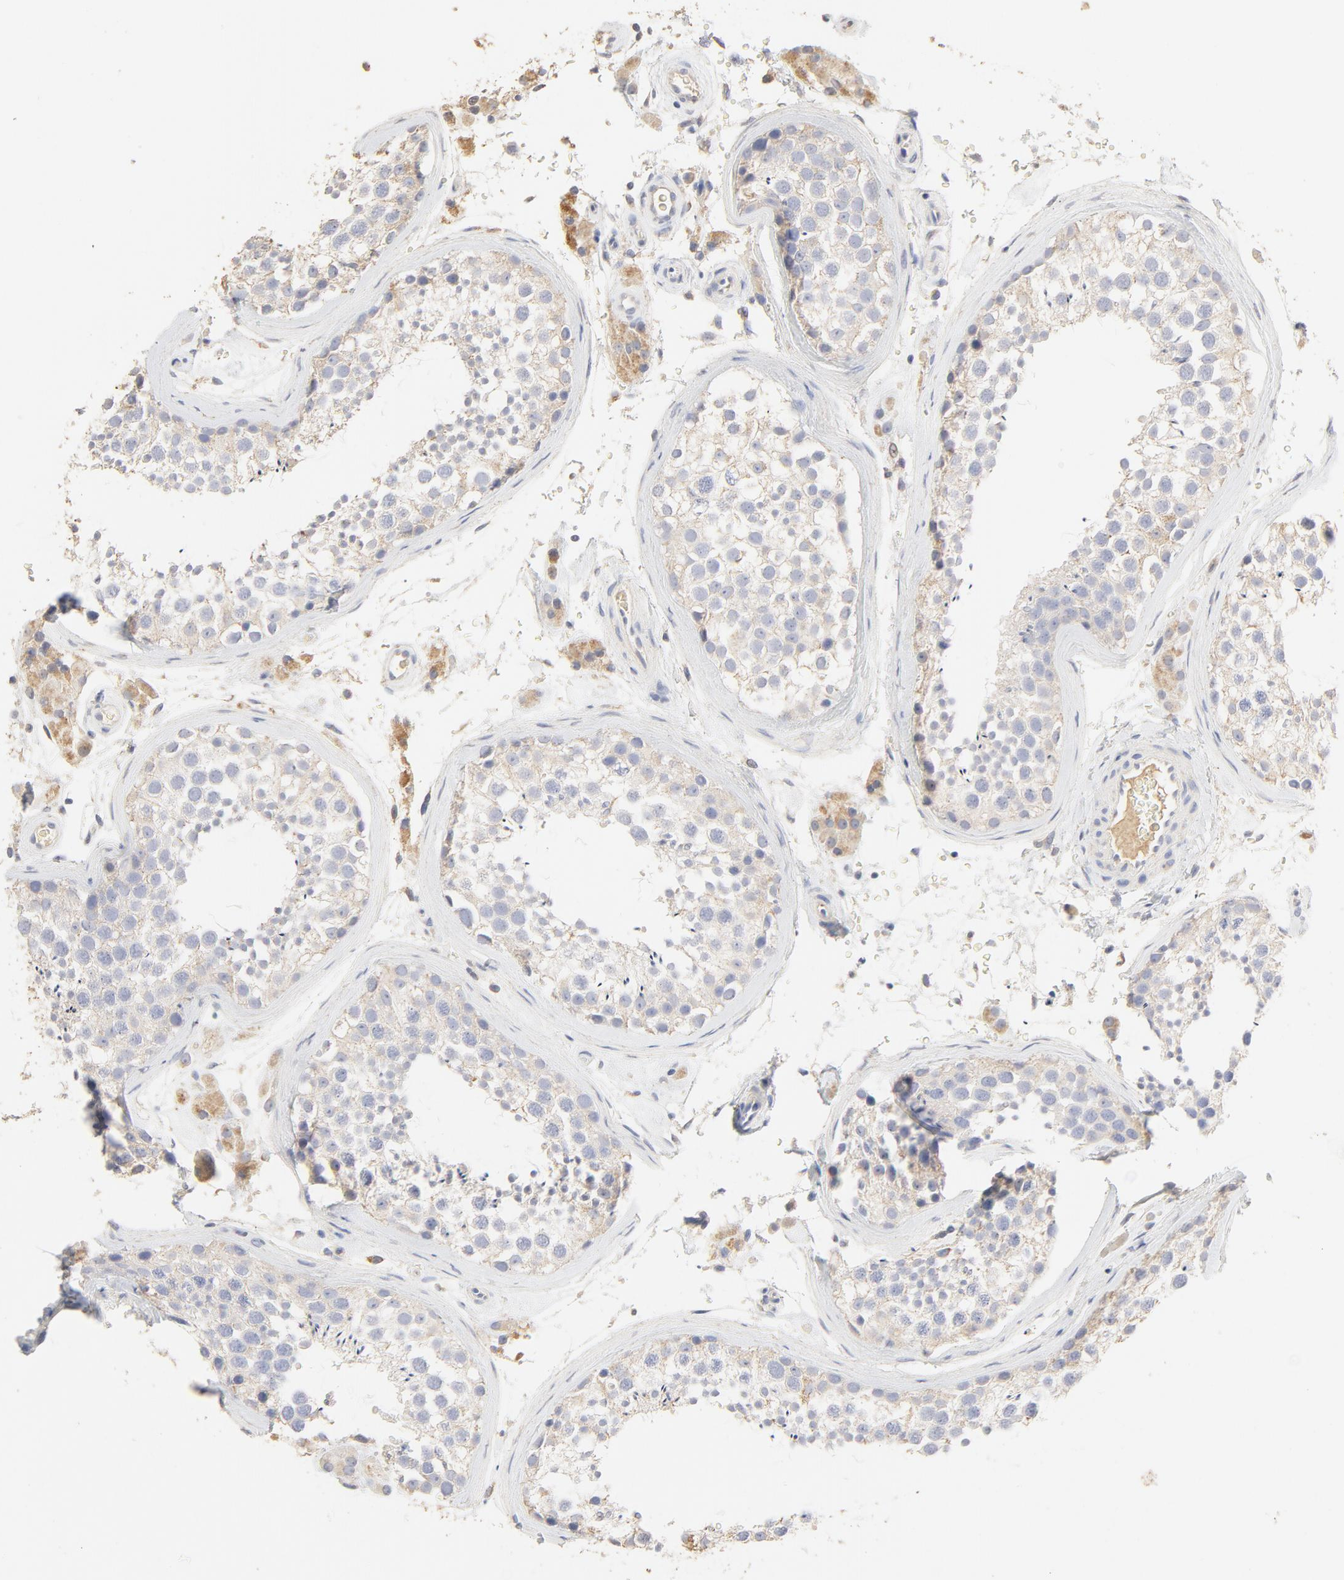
{"staining": {"intensity": "negative", "quantity": "none", "location": "none"}, "tissue": "testis", "cell_type": "Cells in seminiferous ducts", "image_type": "normal", "snomed": [{"axis": "morphology", "description": "Normal tissue, NOS"}, {"axis": "topography", "description": "Testis"}], "caption": "DAB (3,3'-diaminobenzidine) immunohistochemical staining of benign testis displays no significant positivity in cells in seminiferous ducts. The staining was performed using DAB to visualize the protein expression in brown, while the nuclei were stained in blue with hematoxylin (Magnification: 20x).", "gene": "FCGBP", "patient": {"sex": "male", "age": 46}}